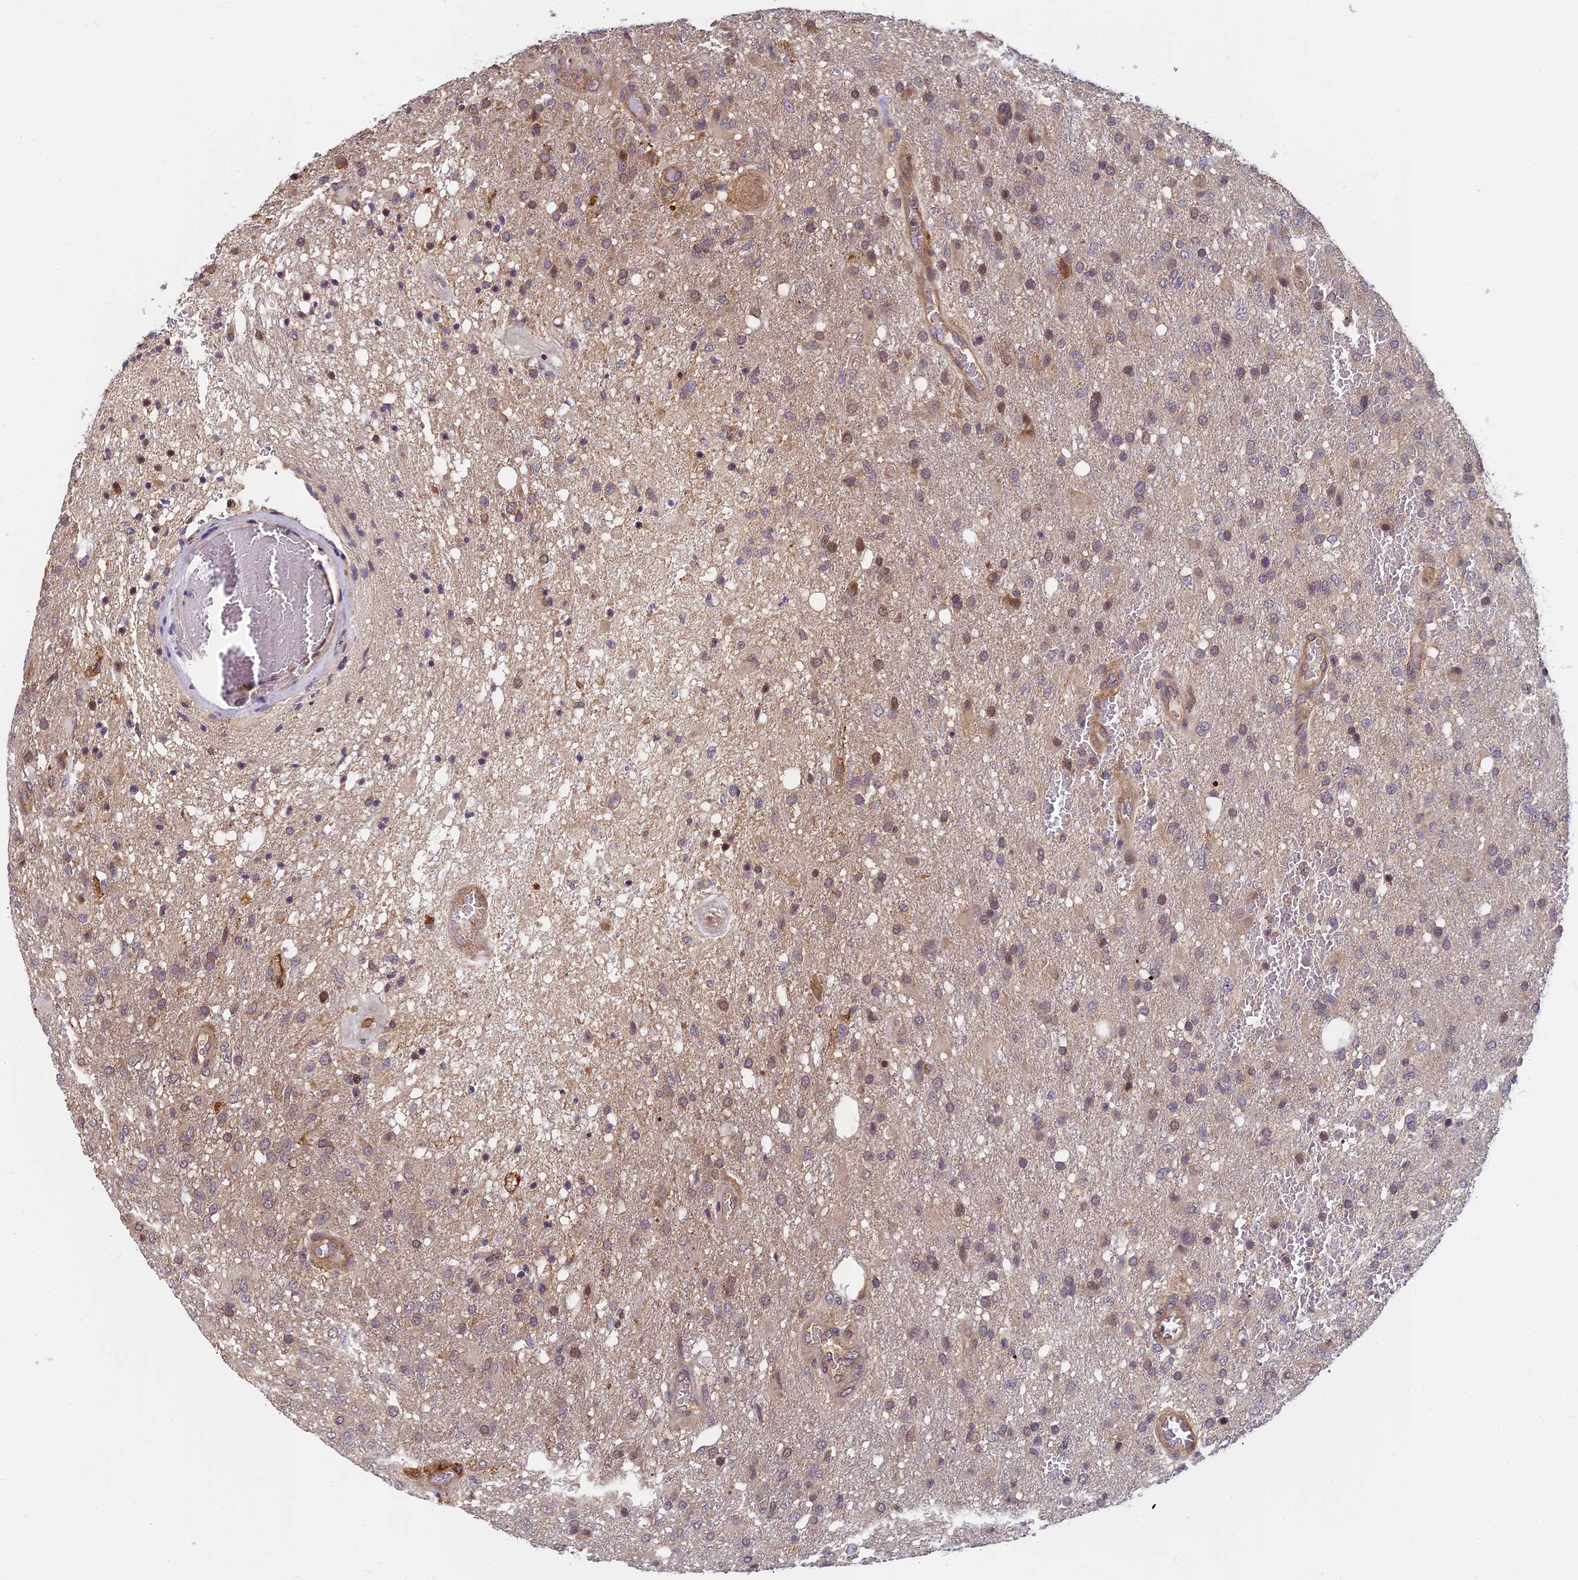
{"staining": {"intensity": "weak", "quantity": "<25%", "location": "cytoplasmic/membranous"}, "tissue": "glioma", "cell_type": "Tumor cells", "image_type": "cancer", "snomed": [{"axis": "morphology", "description": "Glioma, malignant, High grade"}, {"axis": "topography", "description": "Brain"}], "caption": "This is a photomicrograph of immunohistochemistry (IHC) staining of high-grade glioma (malignant), which shows no positivity in tumor cells.", "gene": "PIKFYVE", "patient": {"sex": "female", "age": 74}}